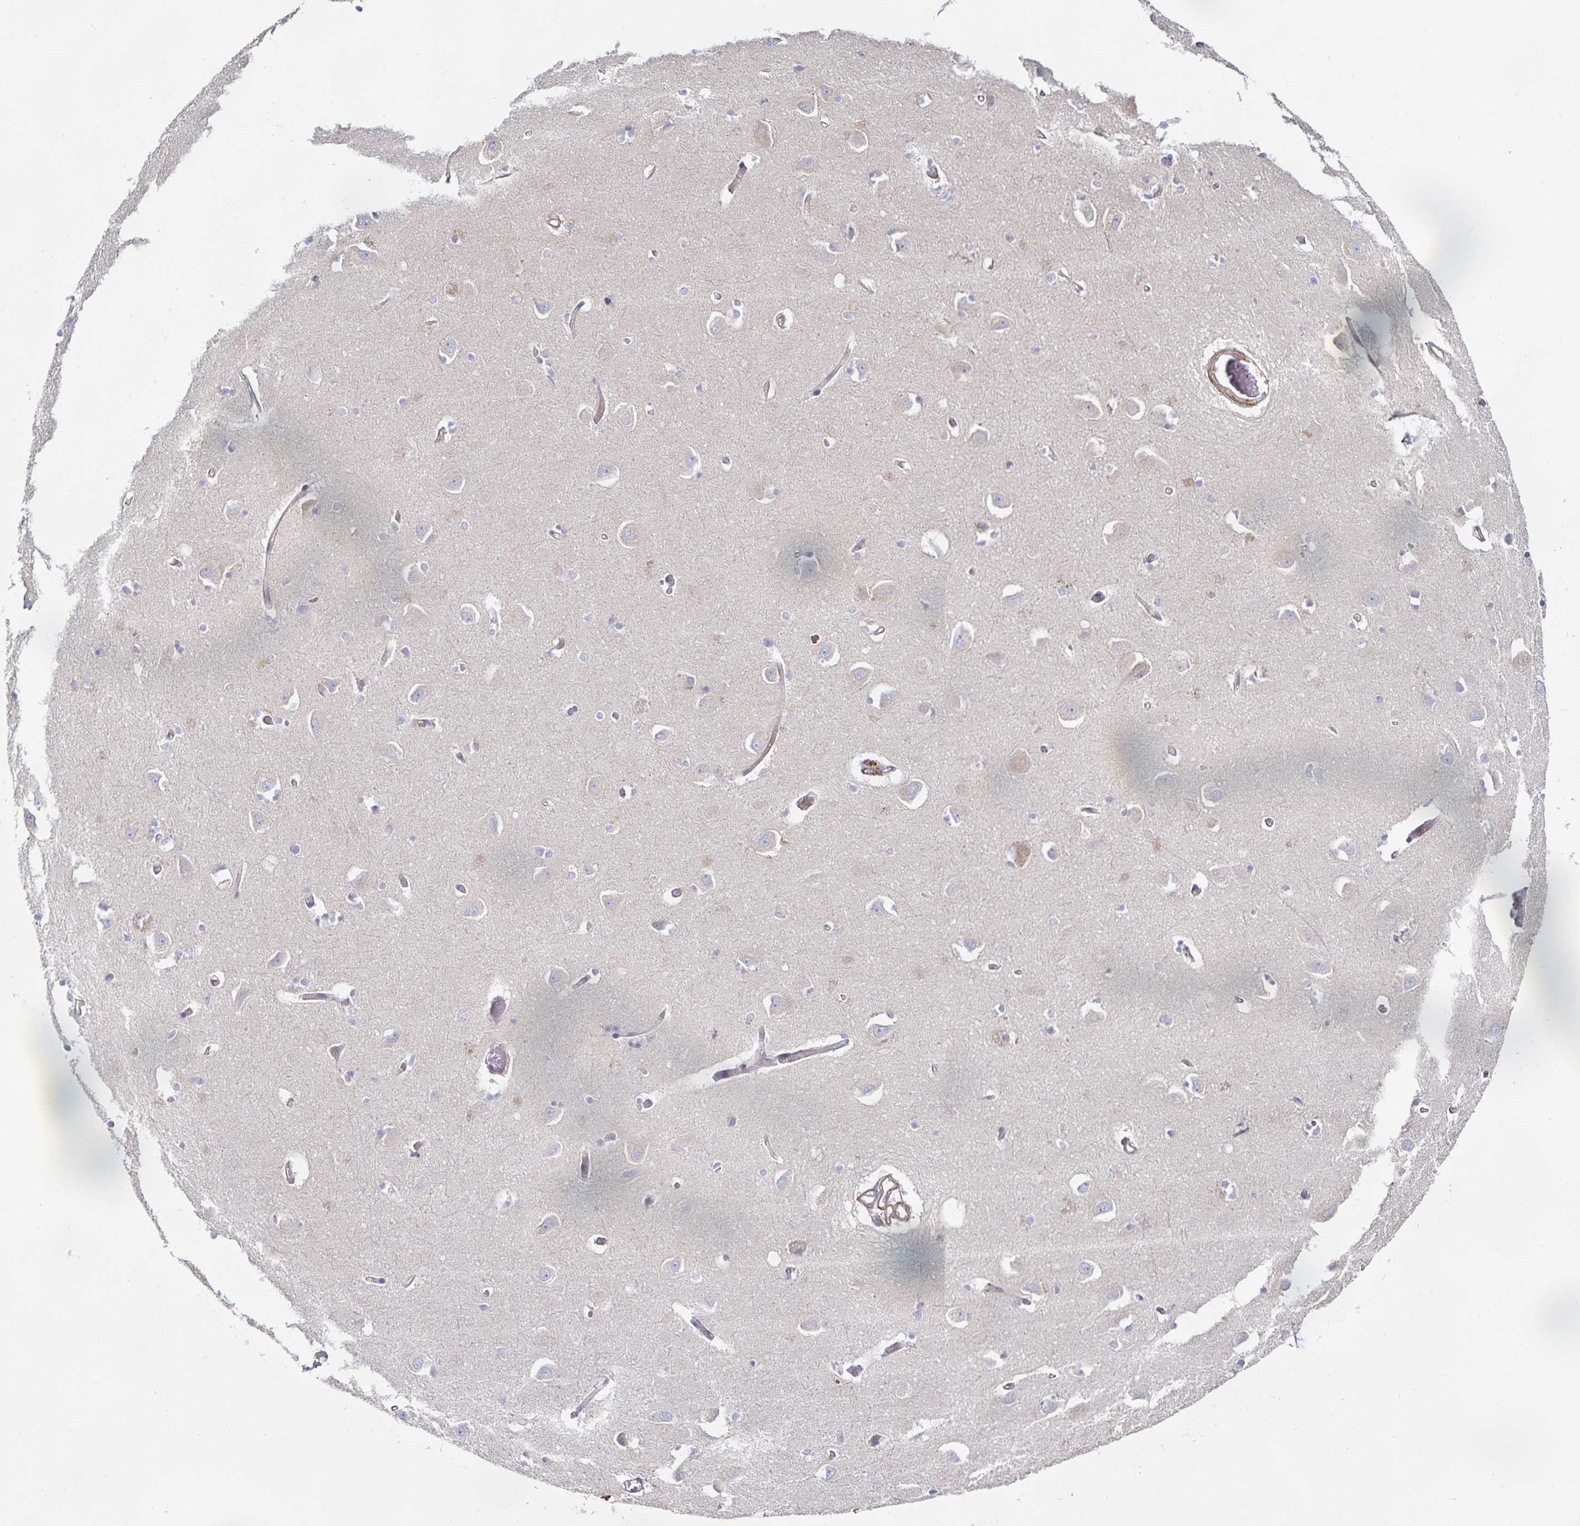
{"staining": {"intensity": "negative", "quantity": "none", "location": "none"}, "tissue": "caudate", "cell_type": "Glial cells", "image_type": "normal", "snomed": [{"axis": "morphology", "description": "Normal tissue, NOS"}, {"axis": "topography", "description": "Lateral ventricle wall"}, {"axis": "topography", "description": "Hippocampus"}], "caption": "IHC histopathology image of unremarkable caudate stained for a protein (brown), which exhibits no expression in glial cells.", "gene": "METTL22", "patient": {"sex": "female", "age": 63}}